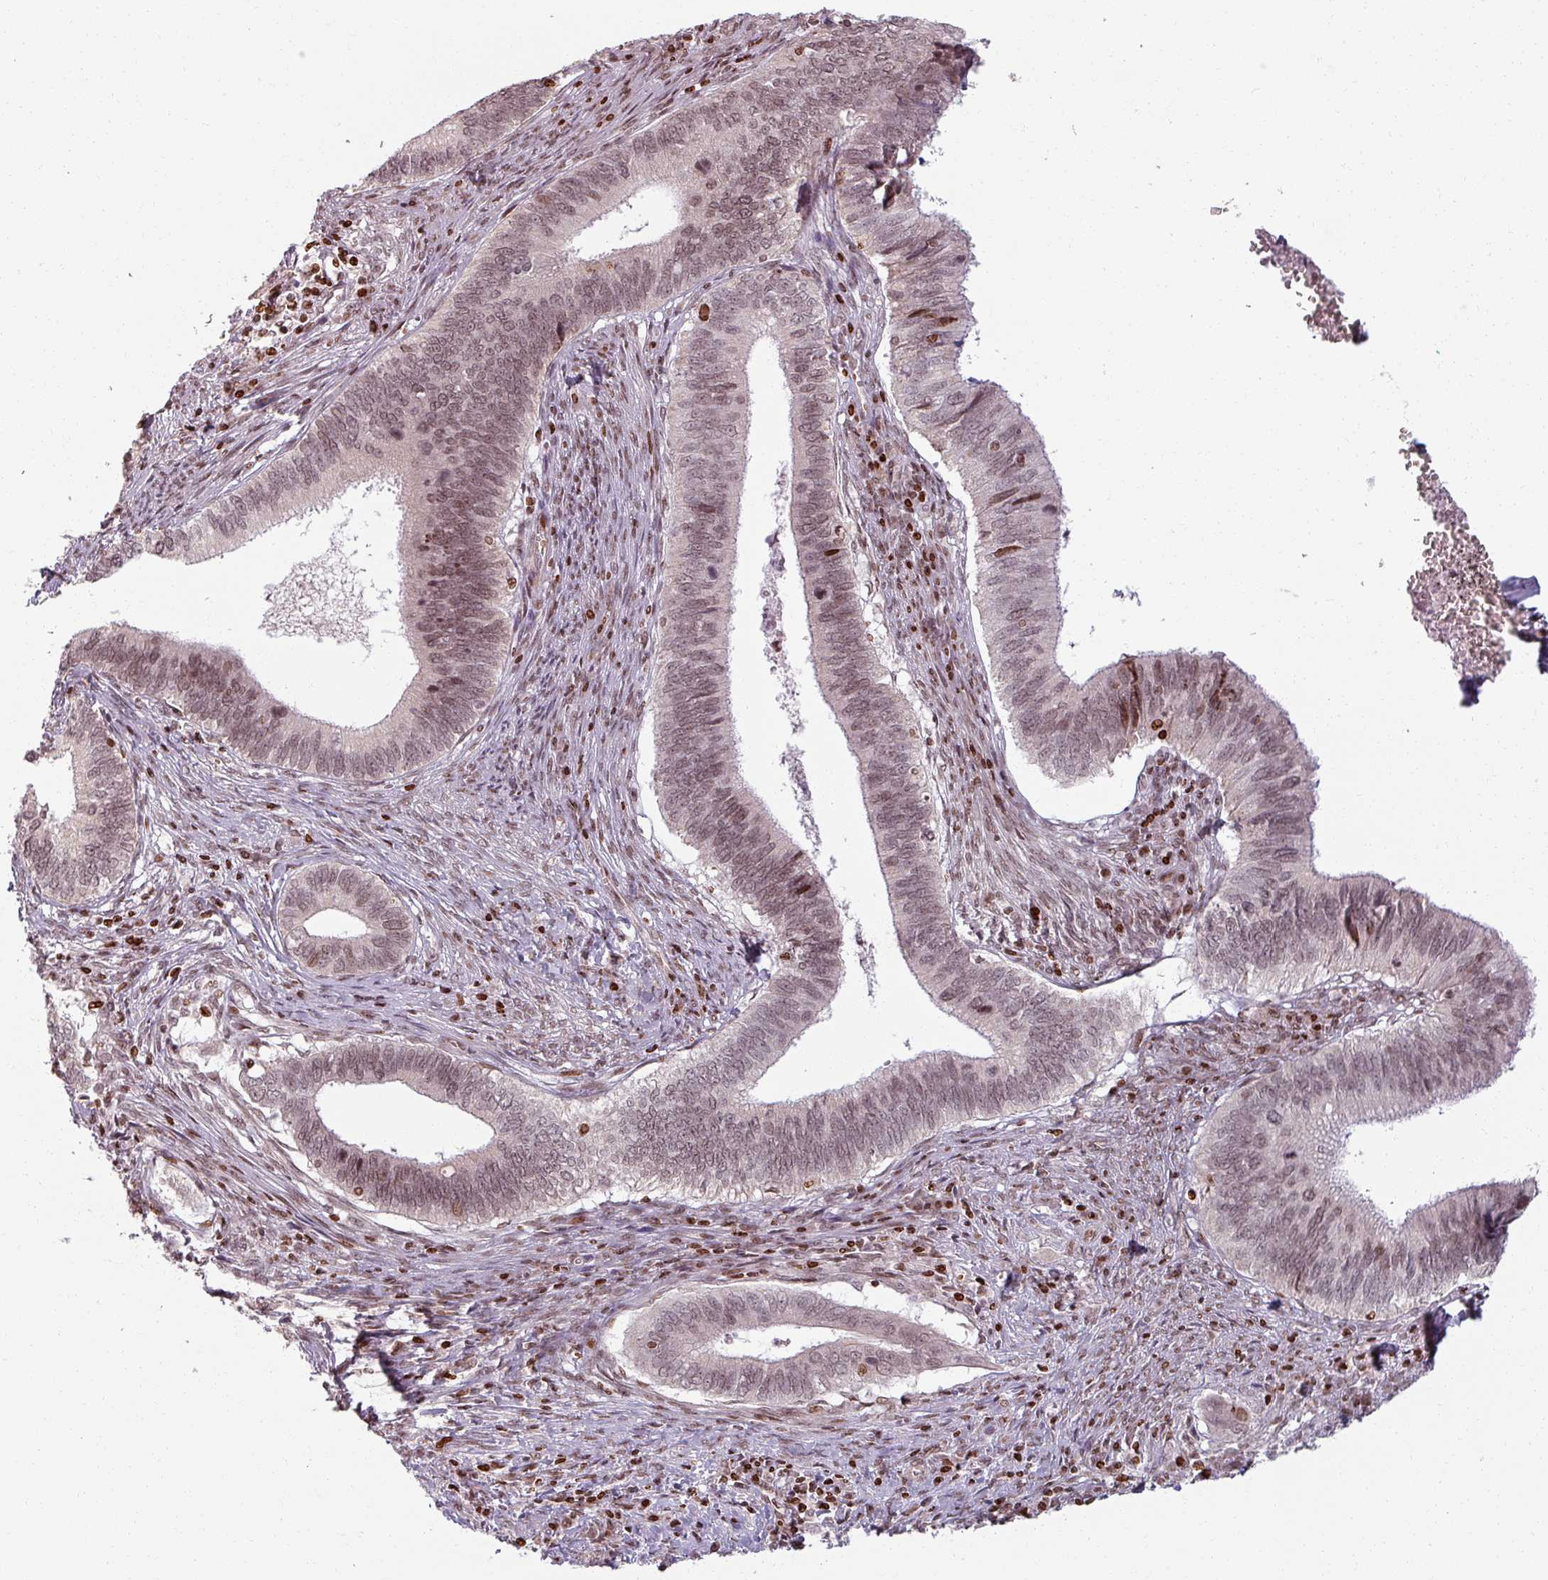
{"staining": {"intensity": "moderate", "quantity": ">75%", "location": "nuclear"}, "tissue": "cervical cancer", "cell_type": "Tumor cells", "image_type": "cancer", "snomed": [{"axis": "morphology", "description": "Adenocarcinoma, NOS"}, {"axis": "topography", "description": "Cervix"}], "caption": "Protein expression analysis of human cervical adenocarcinoma reveals moderate nuclear staining in about >75% of tumor cells. The protein is shown in brown color, while the nuclei are stained blue.", "gene": "NCOR1", "patient": {"sex": "female", "age": 42}}